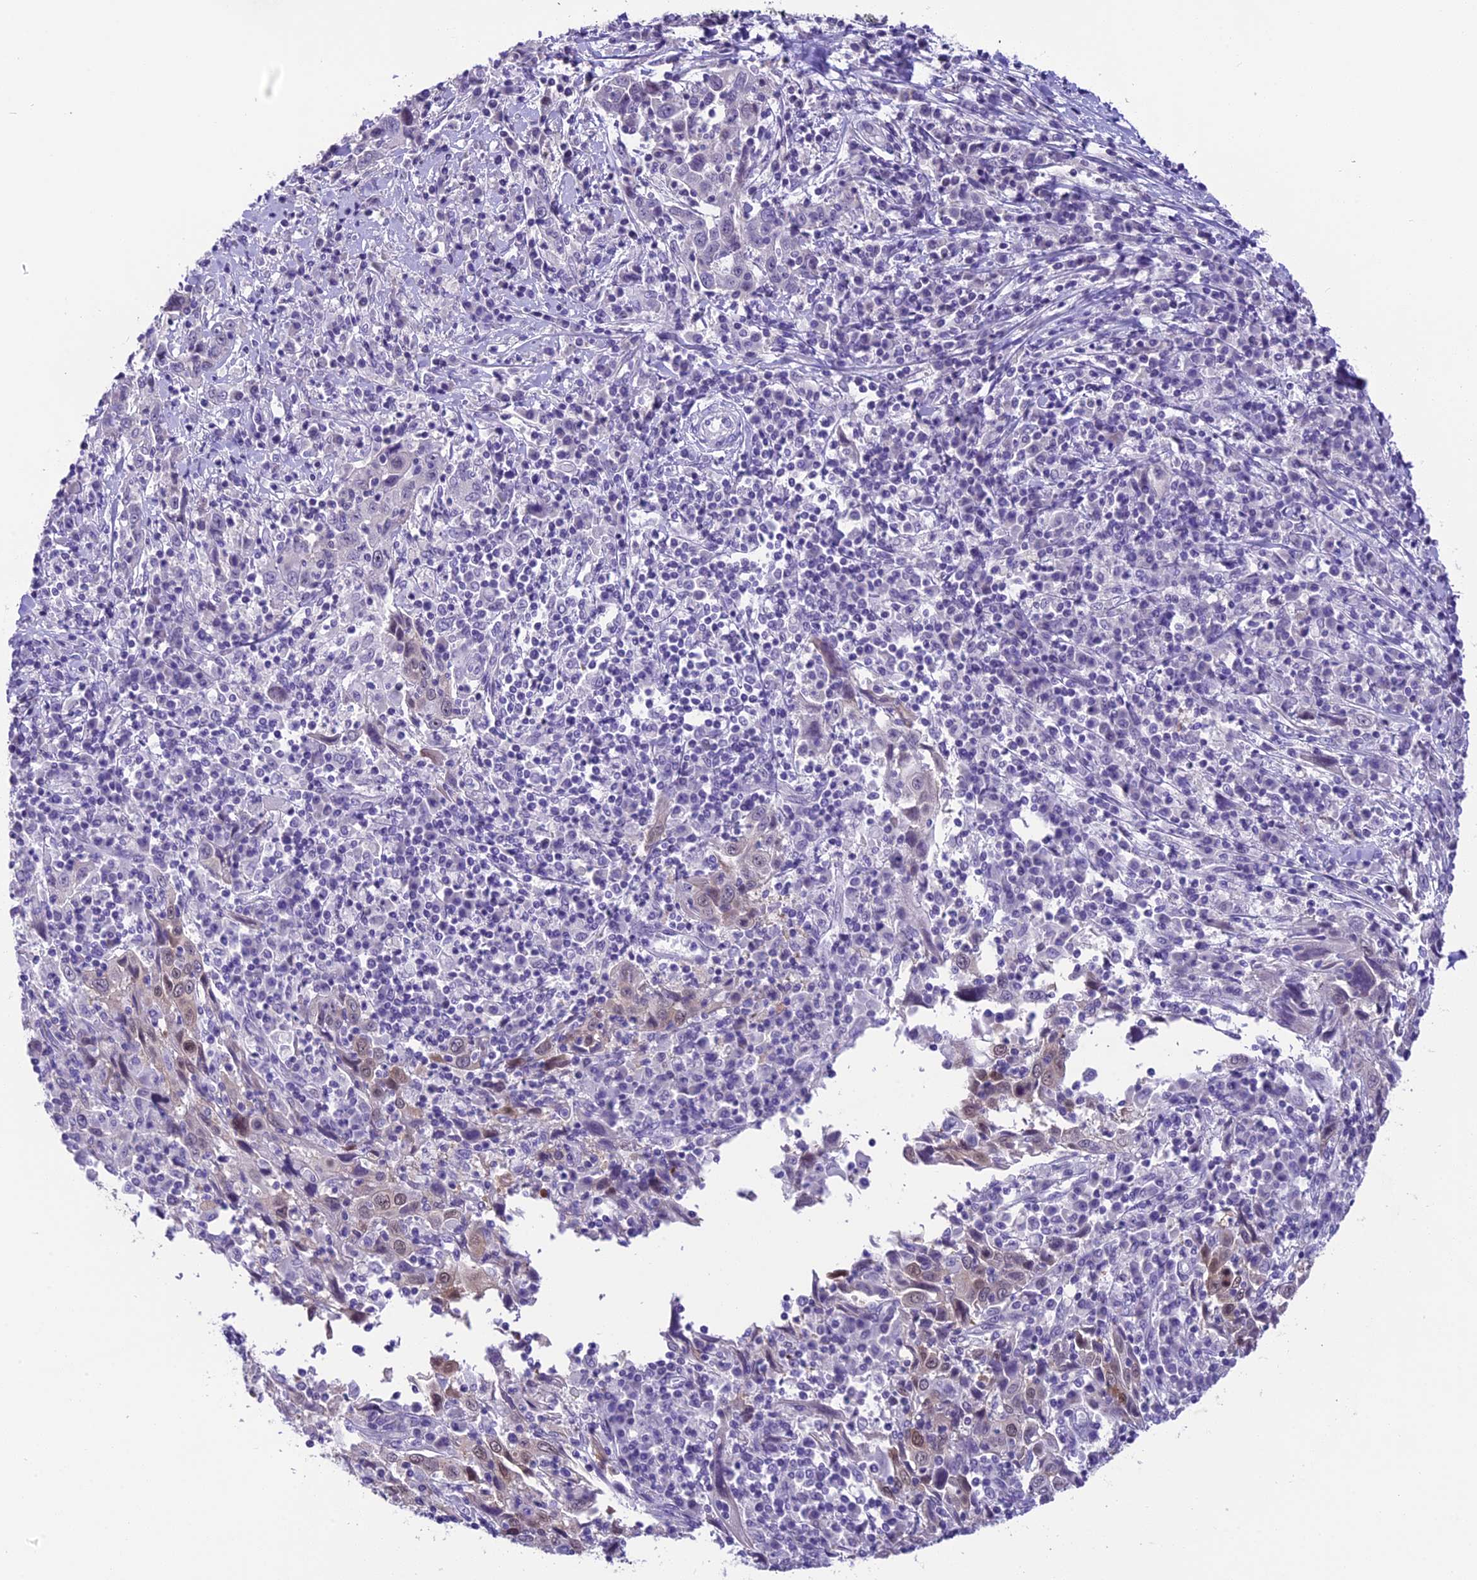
{"staining": {"intensity": "negative", "quantity": "none", "location": "none"}, "tissue": "cervical cancer", "cell_type": "Tumor cells", "image_type": "cancer", "snomed": [{"axis": "morphology", "description": "Squamous cell carcinoma, NOS"}, {"axis": "topography", "description": "Cervix"}], "caption": "Immunohistochemistry image of neoplastic tissue: human squamous cell carcinoma (cervical) stained with DAB (3,3'-diaminobenzidine) reveals no significant protein positivity in tumor cells.", "gene": "PRR15", "patient": {"sex": "female", "age": 46}}